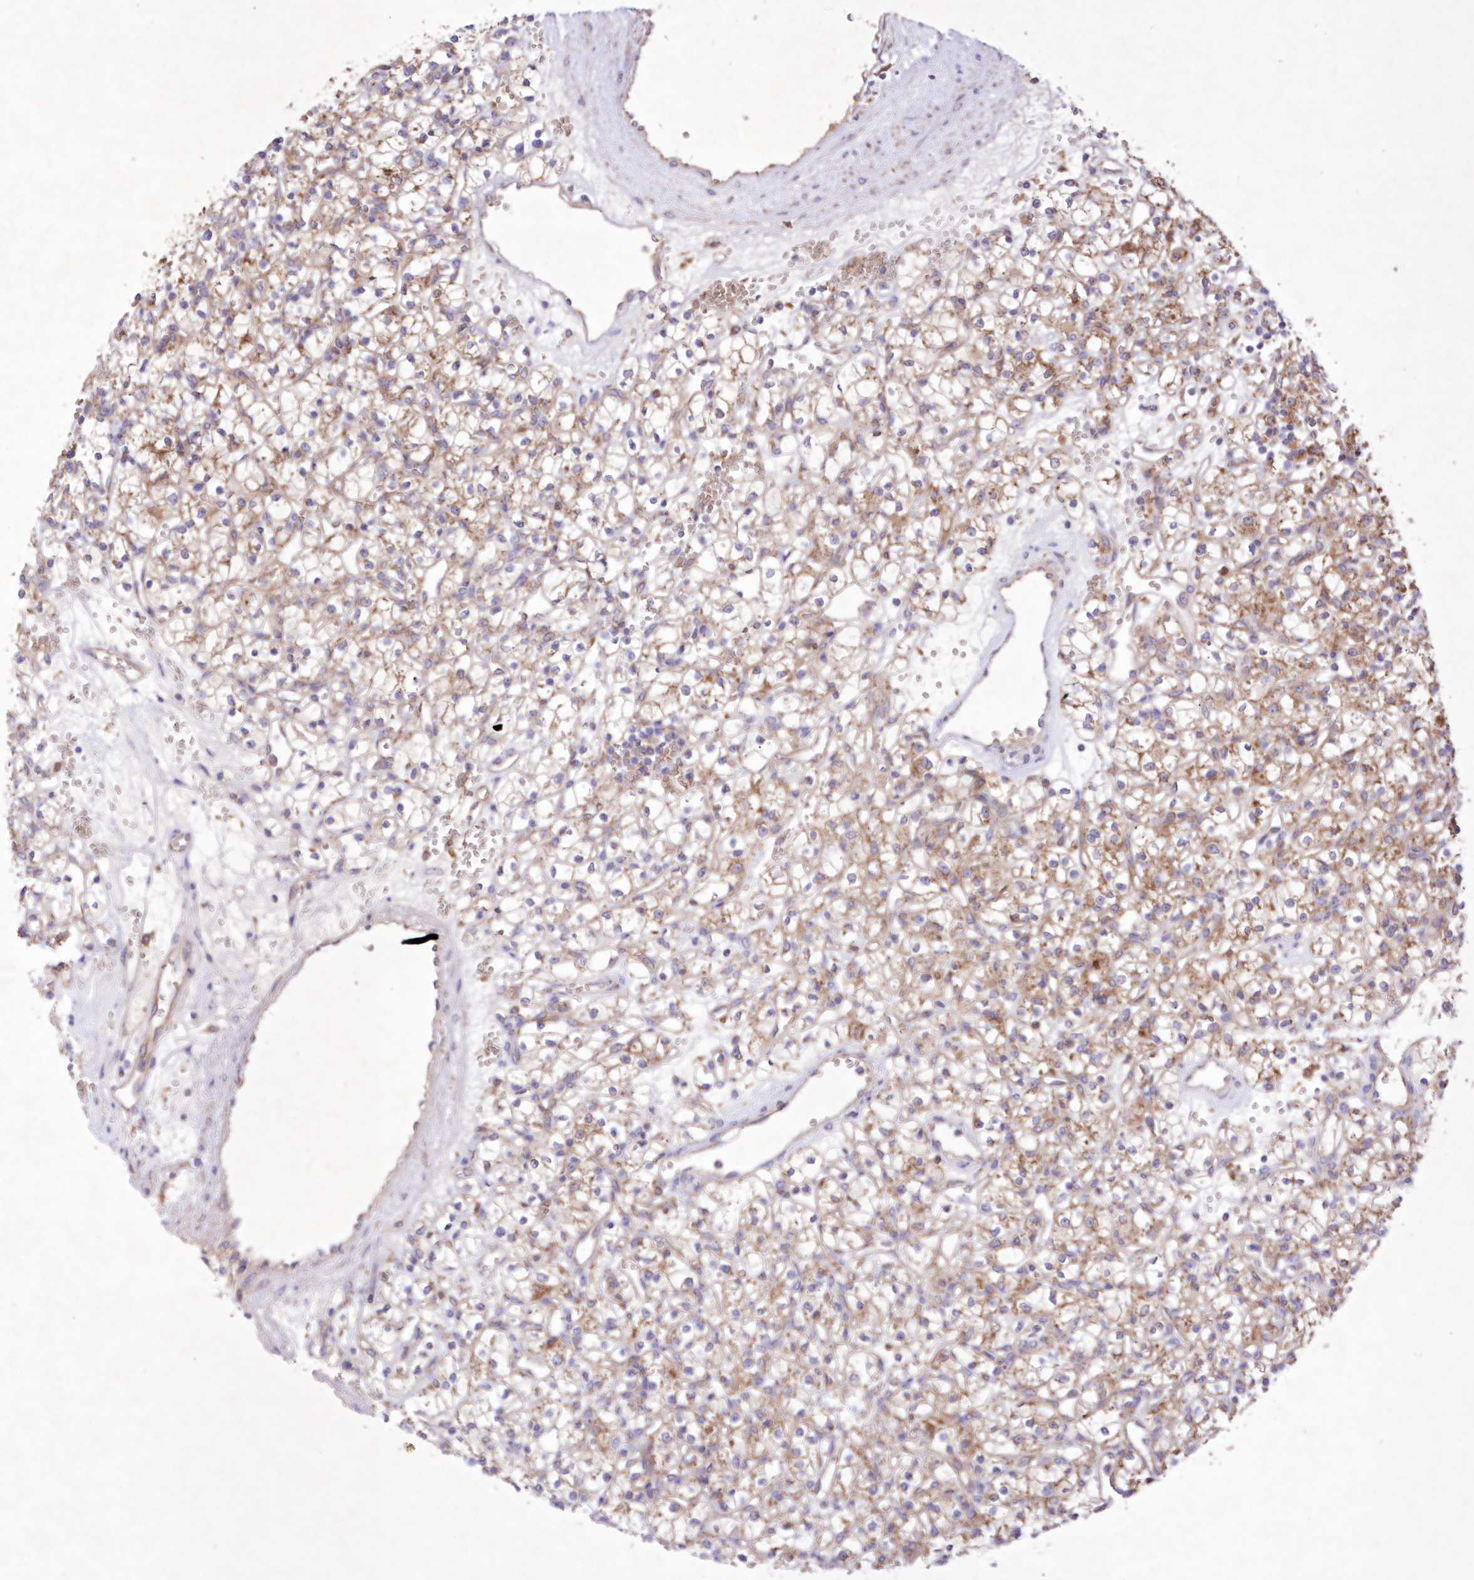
{"staining": {"intensity": "moderate", "quantity": "25%-75%", "location": "cytoplasmic/membranous"}, "tissue": "renal cancer", "cell_type": "Tumor cells", "image_type": "cancer", "snomed": [{"axis": "morphology", "description": "Adenocarcinoma, NOS"}, {"axis": "topography", "description": "Kidney"}], "caption": "This micrograph shows renal cancer stained with immunohistochemistry (IHC) to label a protein in brown. The cytoplasmic/membranous of tumor cells show moderate positivity for the protein. Nuclei are counter-stained blue.", "gene": "FCHO2", "patient": {"sex": "female", "age": 59}}